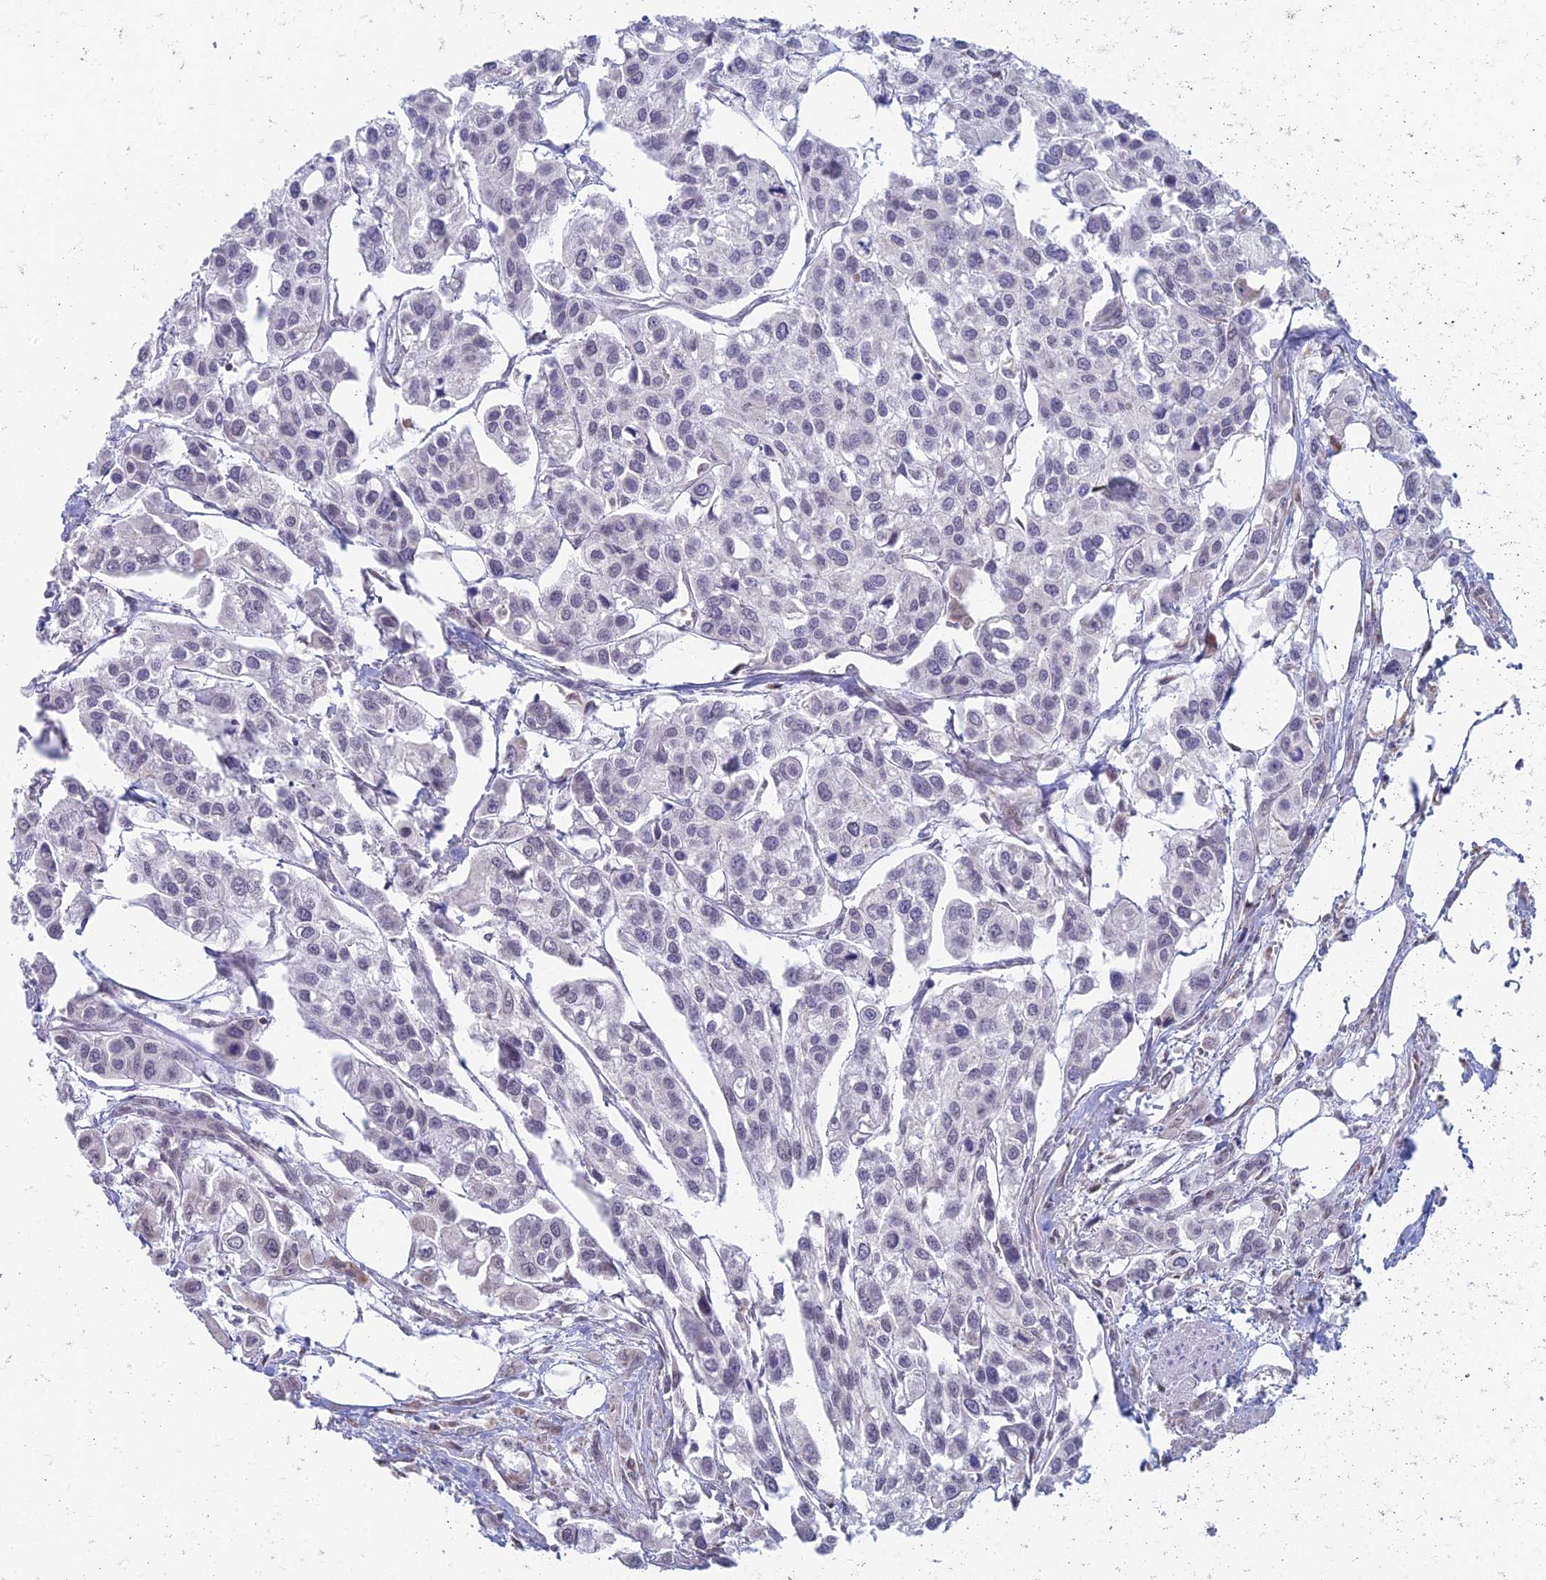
{"staining": {"intensity": "negative", "quantity": "none", "location": "none"}, "tissue": "urothelial cancer", "cell_type": "Tumor cells", "image_type": "cancer", "snomed": [{"axis": "morphology", "description": "Urothelial carcinoma, High grade"}, {"axis": "topography", "description": "Urinary bladder"}], "caption": "High-grade urothelial carcinoma was stained to show a protein in brown. There is no significant staining in tumor cells.", "gene": "REXO5", "patient": {"sex": "male", "age": 67}}